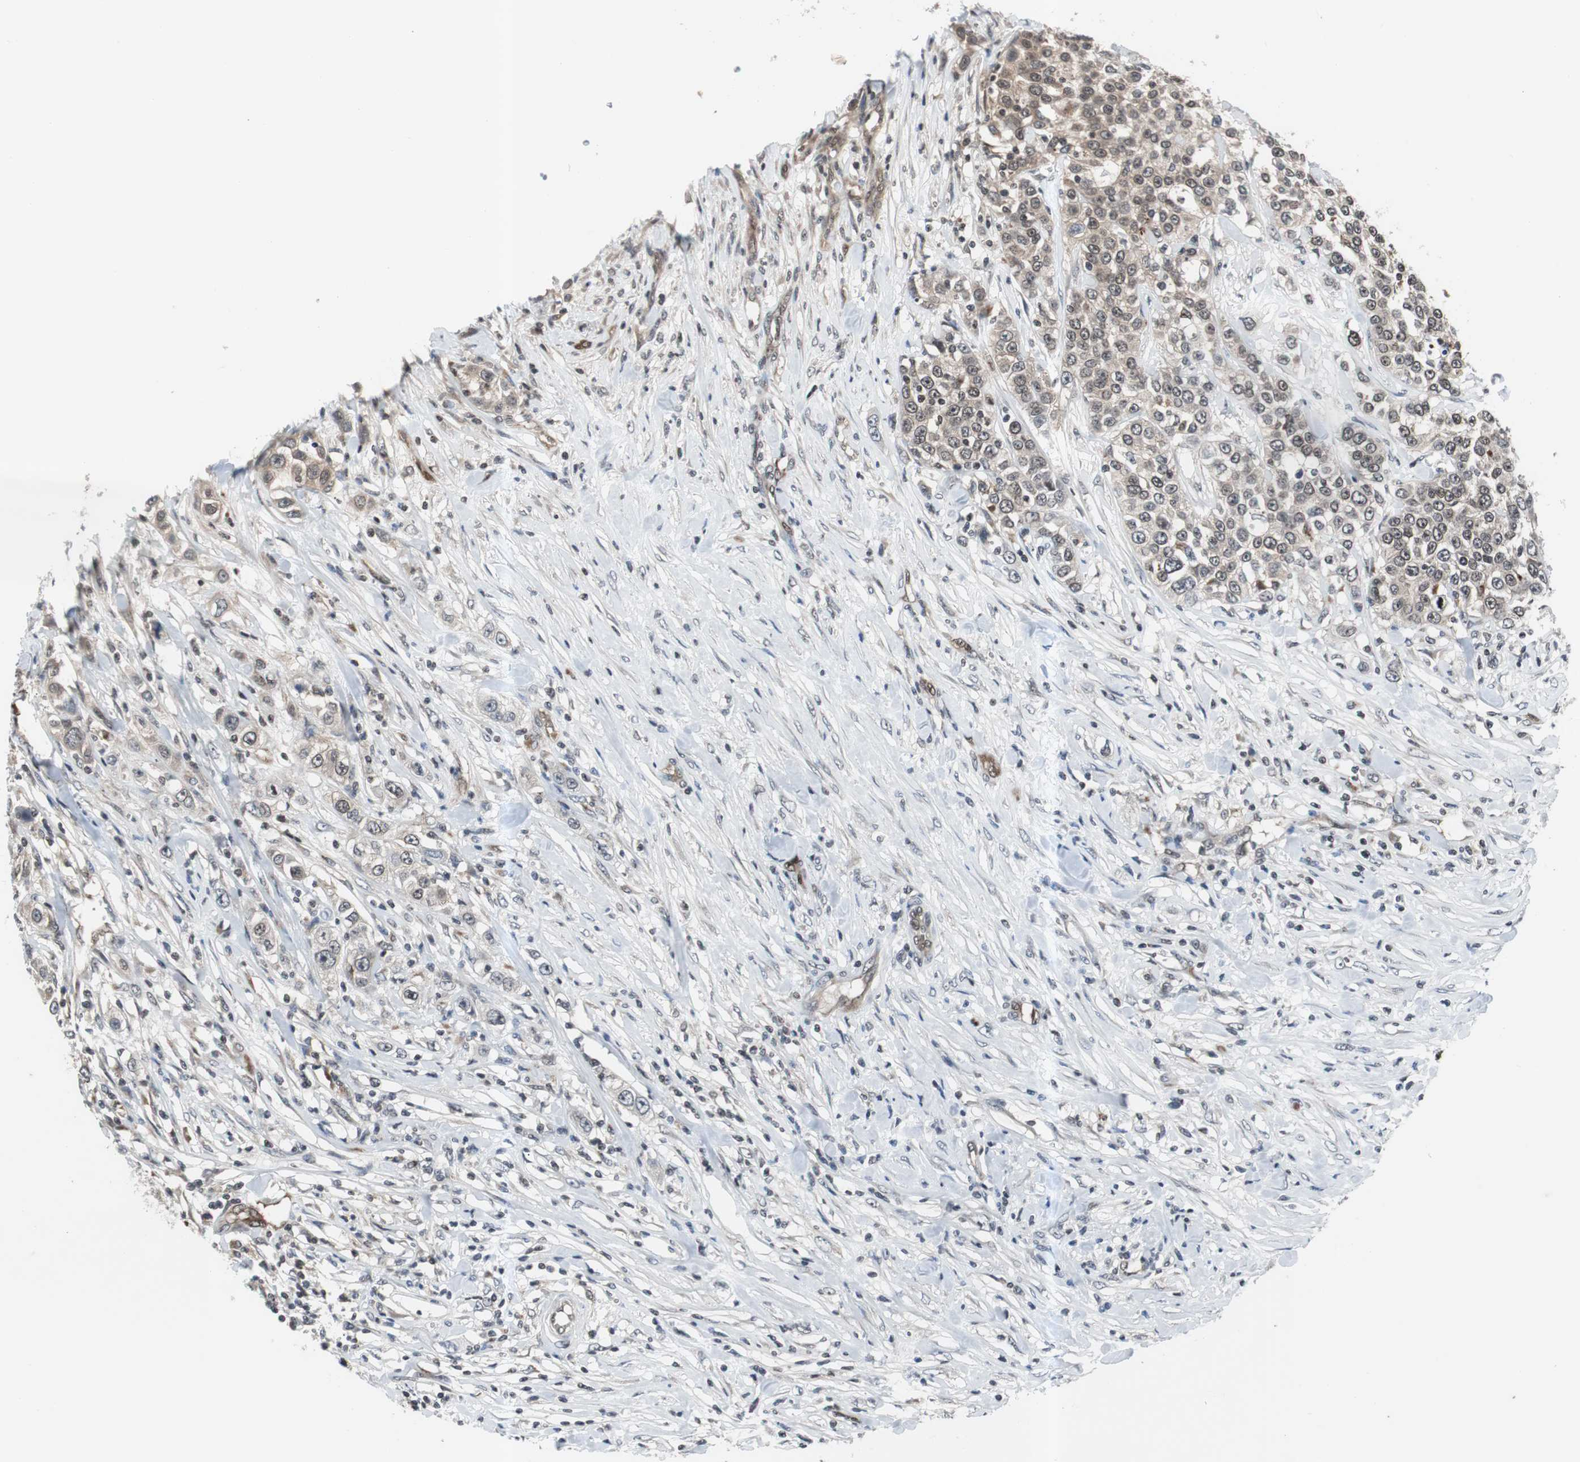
{"staining": {"intensity": "weak", "quantity": ">75%", "location": "cytoplasmic/membranous"}, "tissue": "urothelial cancer", "cell_type": "Tumor cells", "image_type": "cancer", "snomed": [{"axis": "morphology", "description": "Urothelial carcinoma, High grade"}, {"axis": "topography", "description": "Urinary bladder"}], "caption": "Protein staining shows weak cytoplasmic/membranous positivity in about >75% of tumor cells in high-grade urothelial carcinoma.", "gene": "SMAD1", "patient": {"sex": "female", "age": 80}}